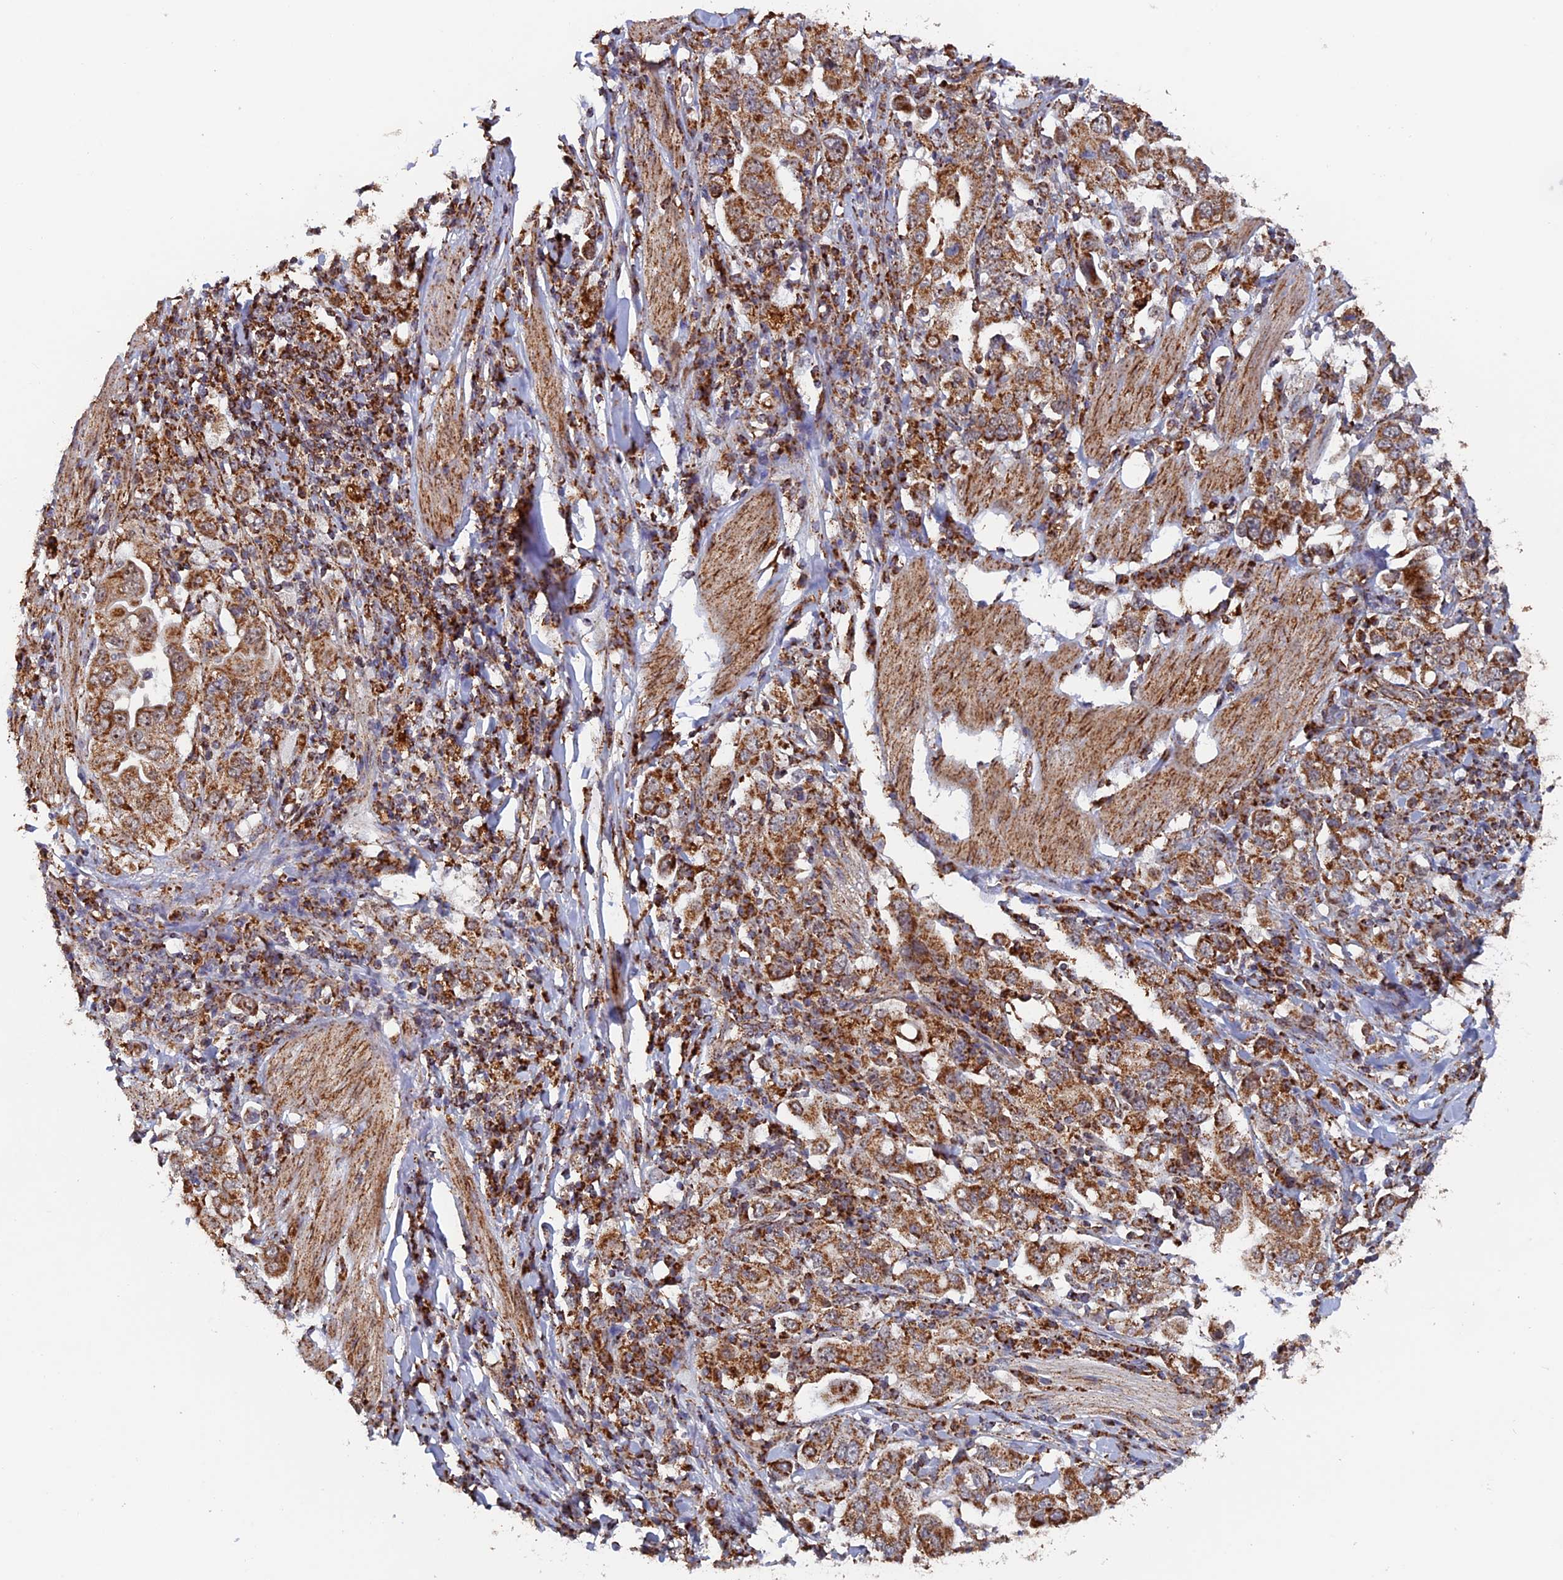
{"staining": {"intensity": "moderate", "quantity": ">75%", "location": "cytoplasmic/membranous"}, "tissue": "stomach cancer", "cell_type": "Tumor cells", "image_type": "cancer", "snomed": [{"axis": "morphology", "description": "Adenocarcinoma, NOS"}, {"axis": "topography", "description": "Stomach, upper"}], "caption": "An image of human stomach adenocarcinoma stained for a protein reveals moderate cytoplasmic/membranous brown staining in tumor cells.", "gene": "DTYMK", "patient": {"sex": "male", "age": 62}}